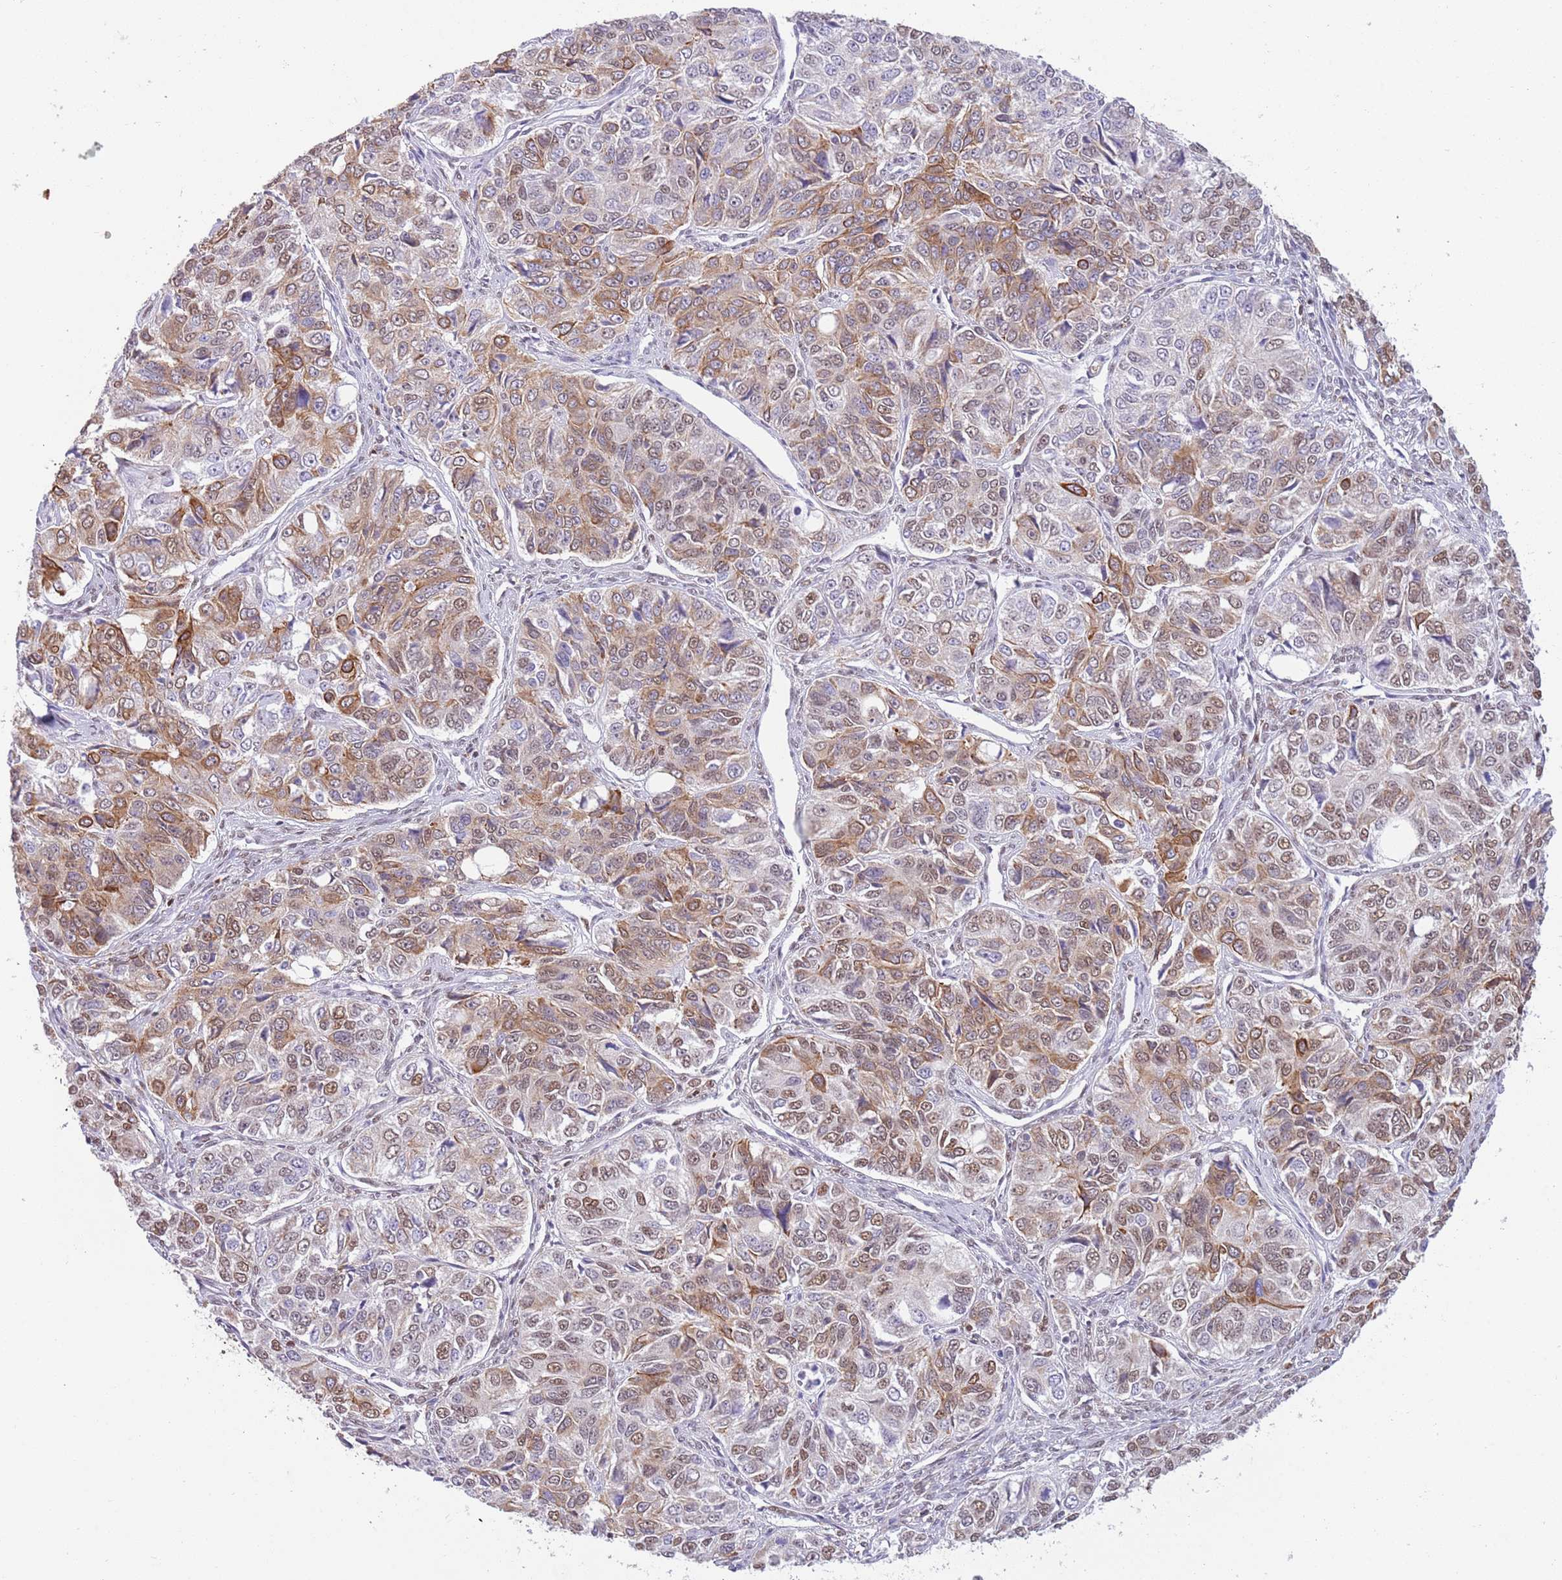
{"staining": {"intensity": "moderate", "quantity": ">75%", "location": "cytoplasmic/membranous,nuclear"}, "tissue": "ovarian cancer", "cell_type": "Tumor cells", "image_type": "cancer", "snomed": [{"axis": "morphology", "description": "Carcinoma, endometroid"}, {"axis": "topography", "description": "Ovary"}], "caption": "Protein staining by immunohistochemistry (IHC) displays moderate cytoplasmic/membranous and nuclear positivity in approximately >75% of tumor cells in endometroid carcinoma (ovarian).", "gene": "TRIM32", "patient": {"sex": "female", "age": 51}}